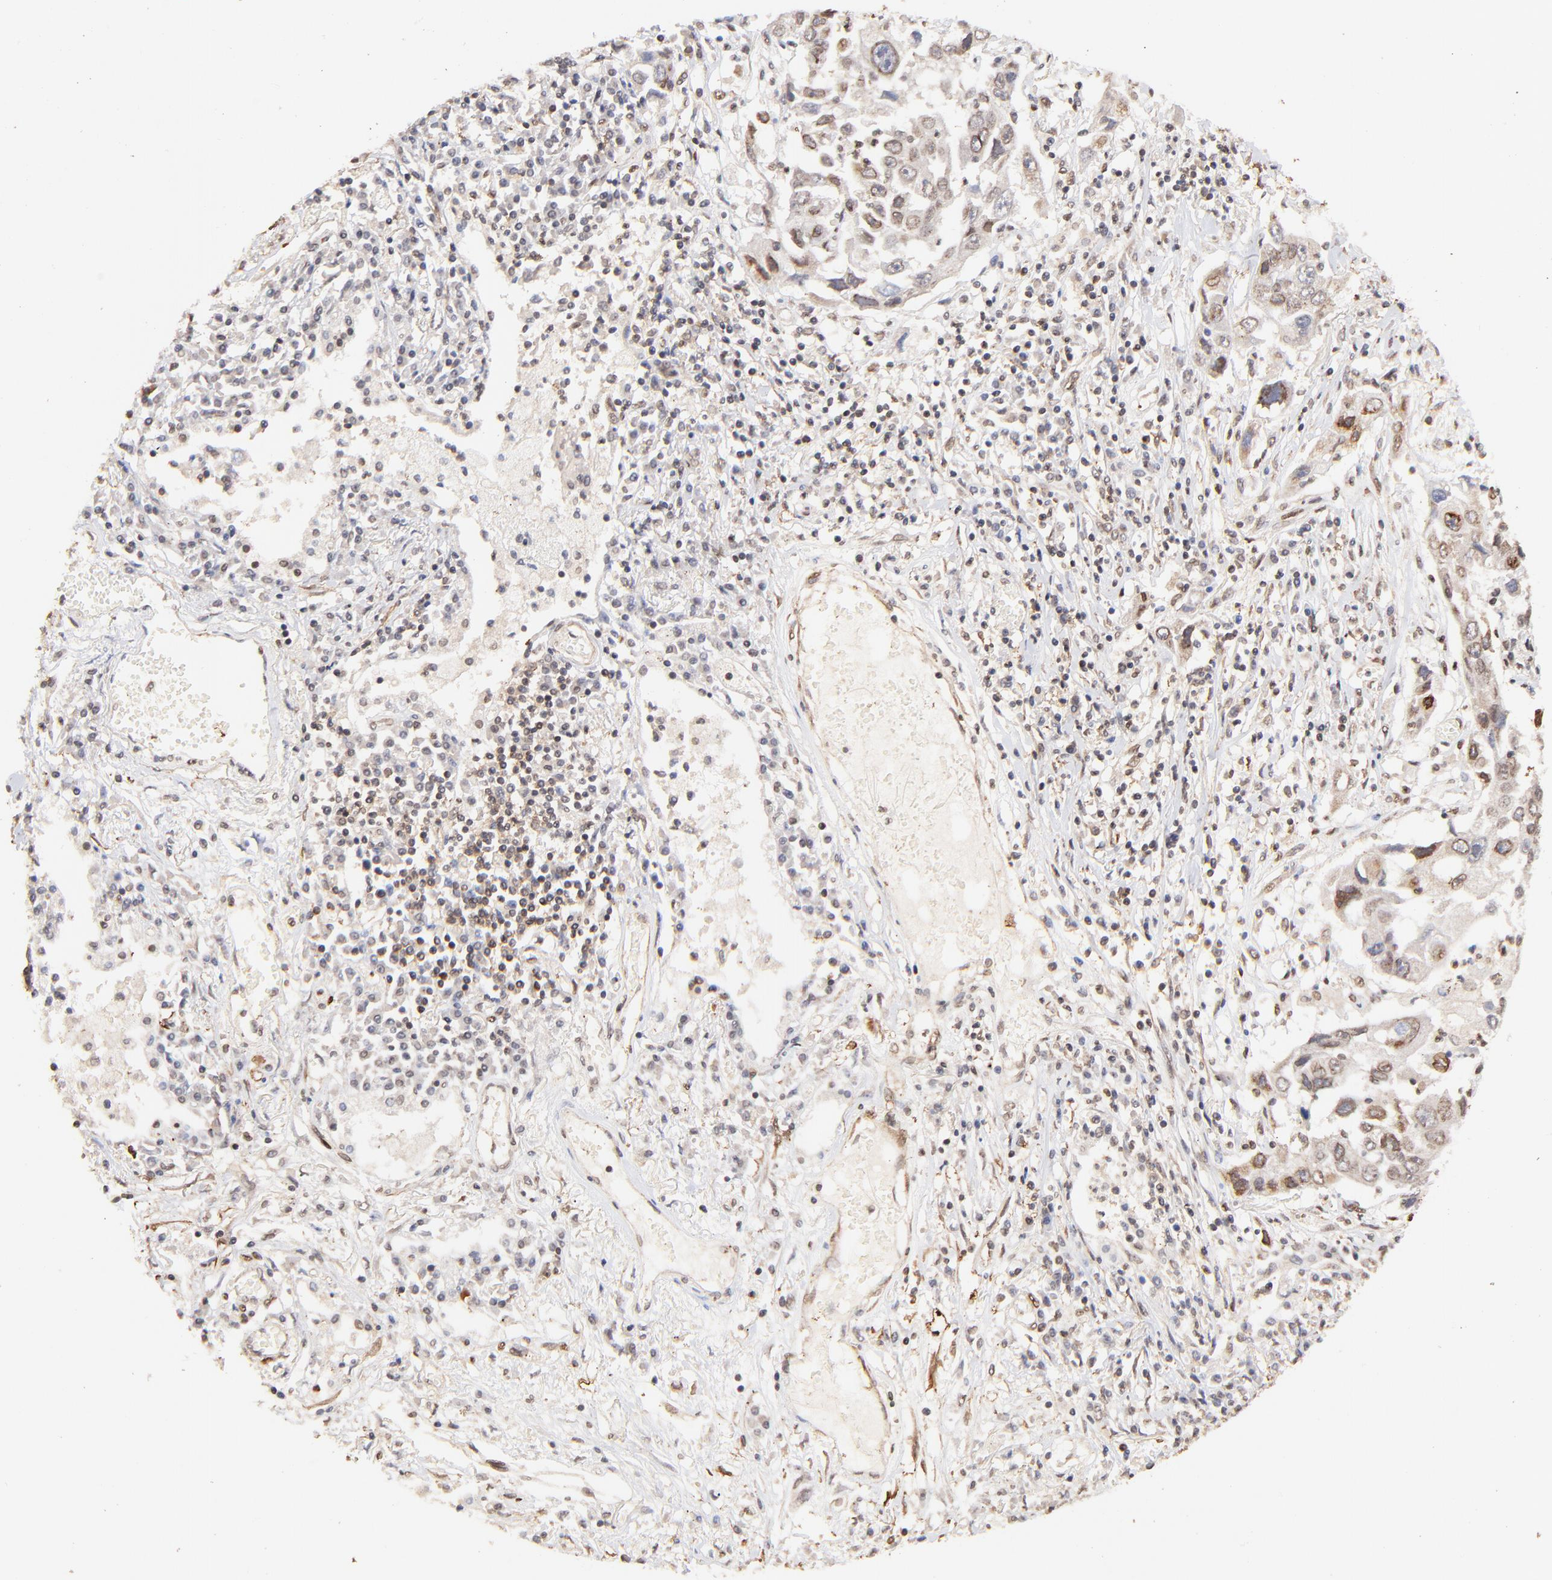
{"staining": {"intensity": "weak", "quantity": "<25%", "location": "cytoplasmic/membranous,nuclear"}, "tissue": "lung cancer", "cell_type": "Tumor cells", "image_type": "cancer", "snomed": [{"axis": "morphology", "description": "Squamous cell carcinoma, NOS"}, {"axis": "topography", "description": "Lung"}], "caption": "Tumor cells are negative for brown protein staining in lung cancer.", "gene": "ZFP92", "patient": {"sex": "male", "age": 71}}